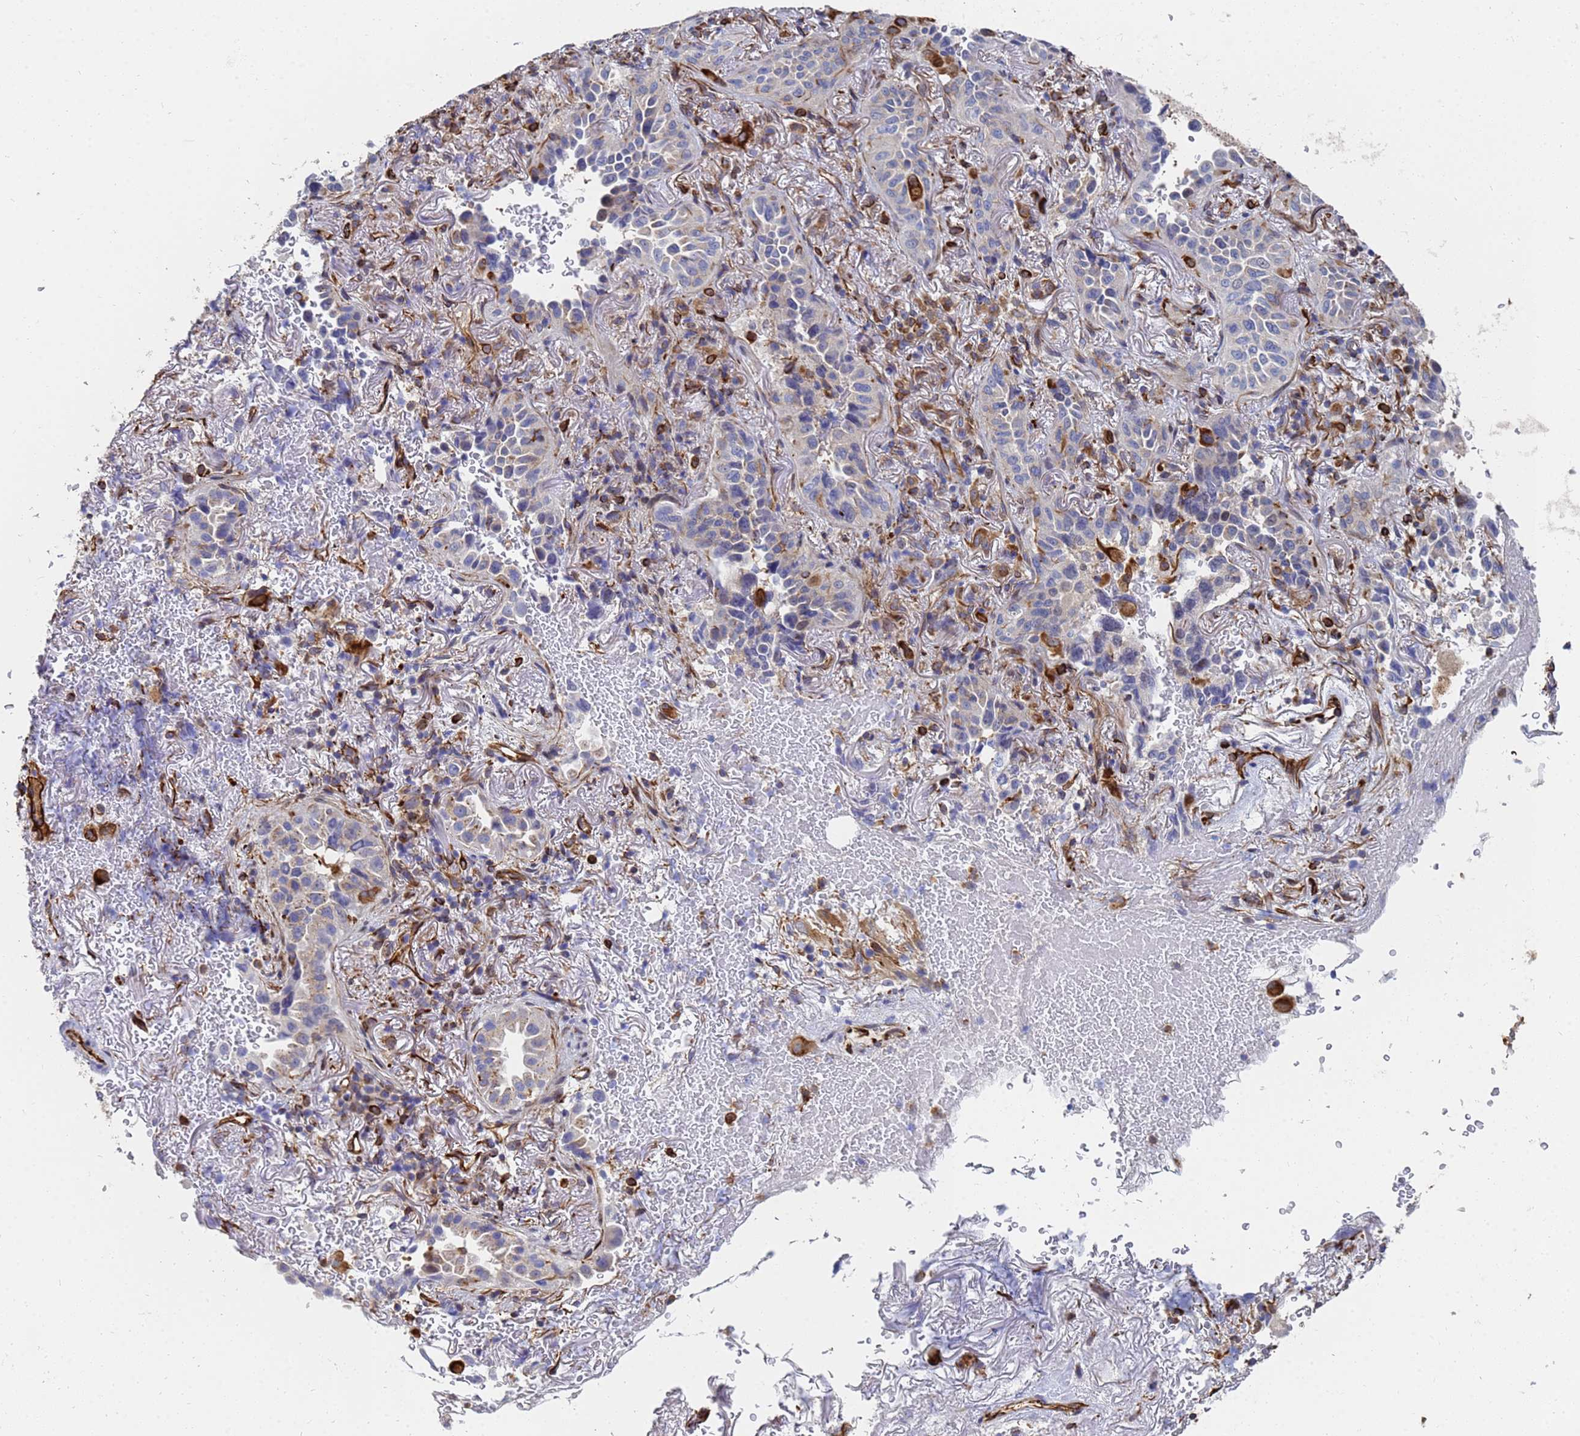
{"staining": {"intensity": "negative", "quantity": "none", "location": "none"}, "tissue": "lung cancer", "cell_type": "Tumor cells", "image_type": "cancer", "snomed": [{"axis": "morphology", "description": "Adenocarcinoma, NOS"}, {"axis": "topography", "description": "Lung"}], "caption": "Immunohistochemical staining of lung cancer exhibits no significant expression in tumor cells. The staining was performed using DAB (3,3'-diaminobenzidine) to visualize the protein expression in brown, while the nuclei were stained in blue with hematoxylin (Magnification: 20x).", "gene": "SYT13", "patient": {"sex": "female", "age": 69}}